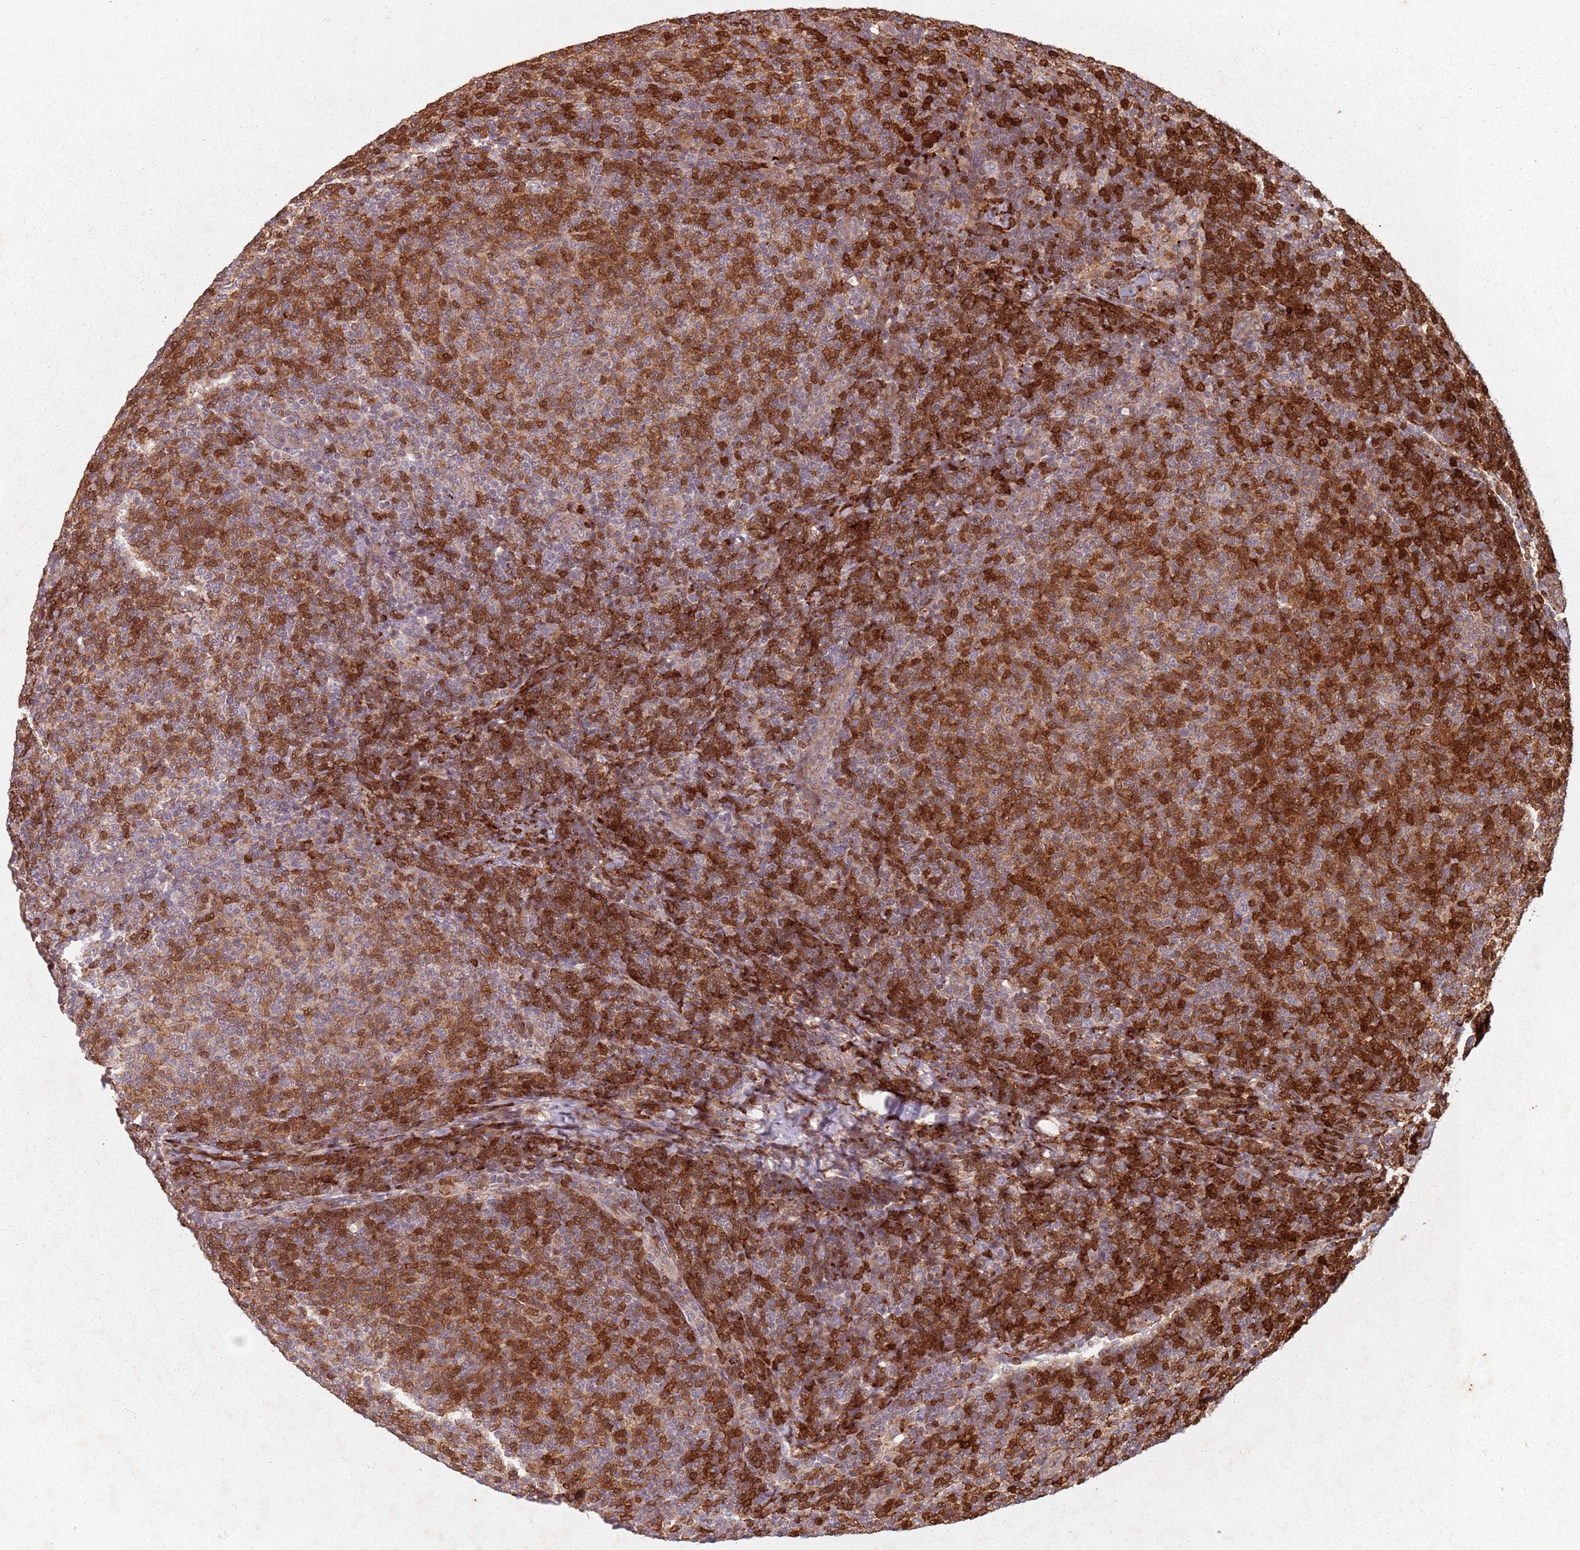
{"staining": {"intensity": "strong", "quantity": "25%-75%", "location": "cytoplasmic/membranous"}, "tissue": "lymphoma", "cell_type": "Tumor cells", "image_type": "cancer", "snomed": [{"axis": "morphology", "description": "Malignant lymphoma, non-Hodgkin's type, Low grade"}, {"axis": "topography", "description": "Lymph node"}], "caption": "Immunohistochemical staining of low-grade malignant lymphoma, non-Hodgkin's type demonstrates high levels of strong cytoplasmic/membranous staining in about 25%-75% of tumor cells. The protein is stained brown, and the nuclei are stained in blue (DAB IHC with brightfield microscopy, high magnification).", "gene": "GPR180", "patient": {"sex": "male", "age": 66}}